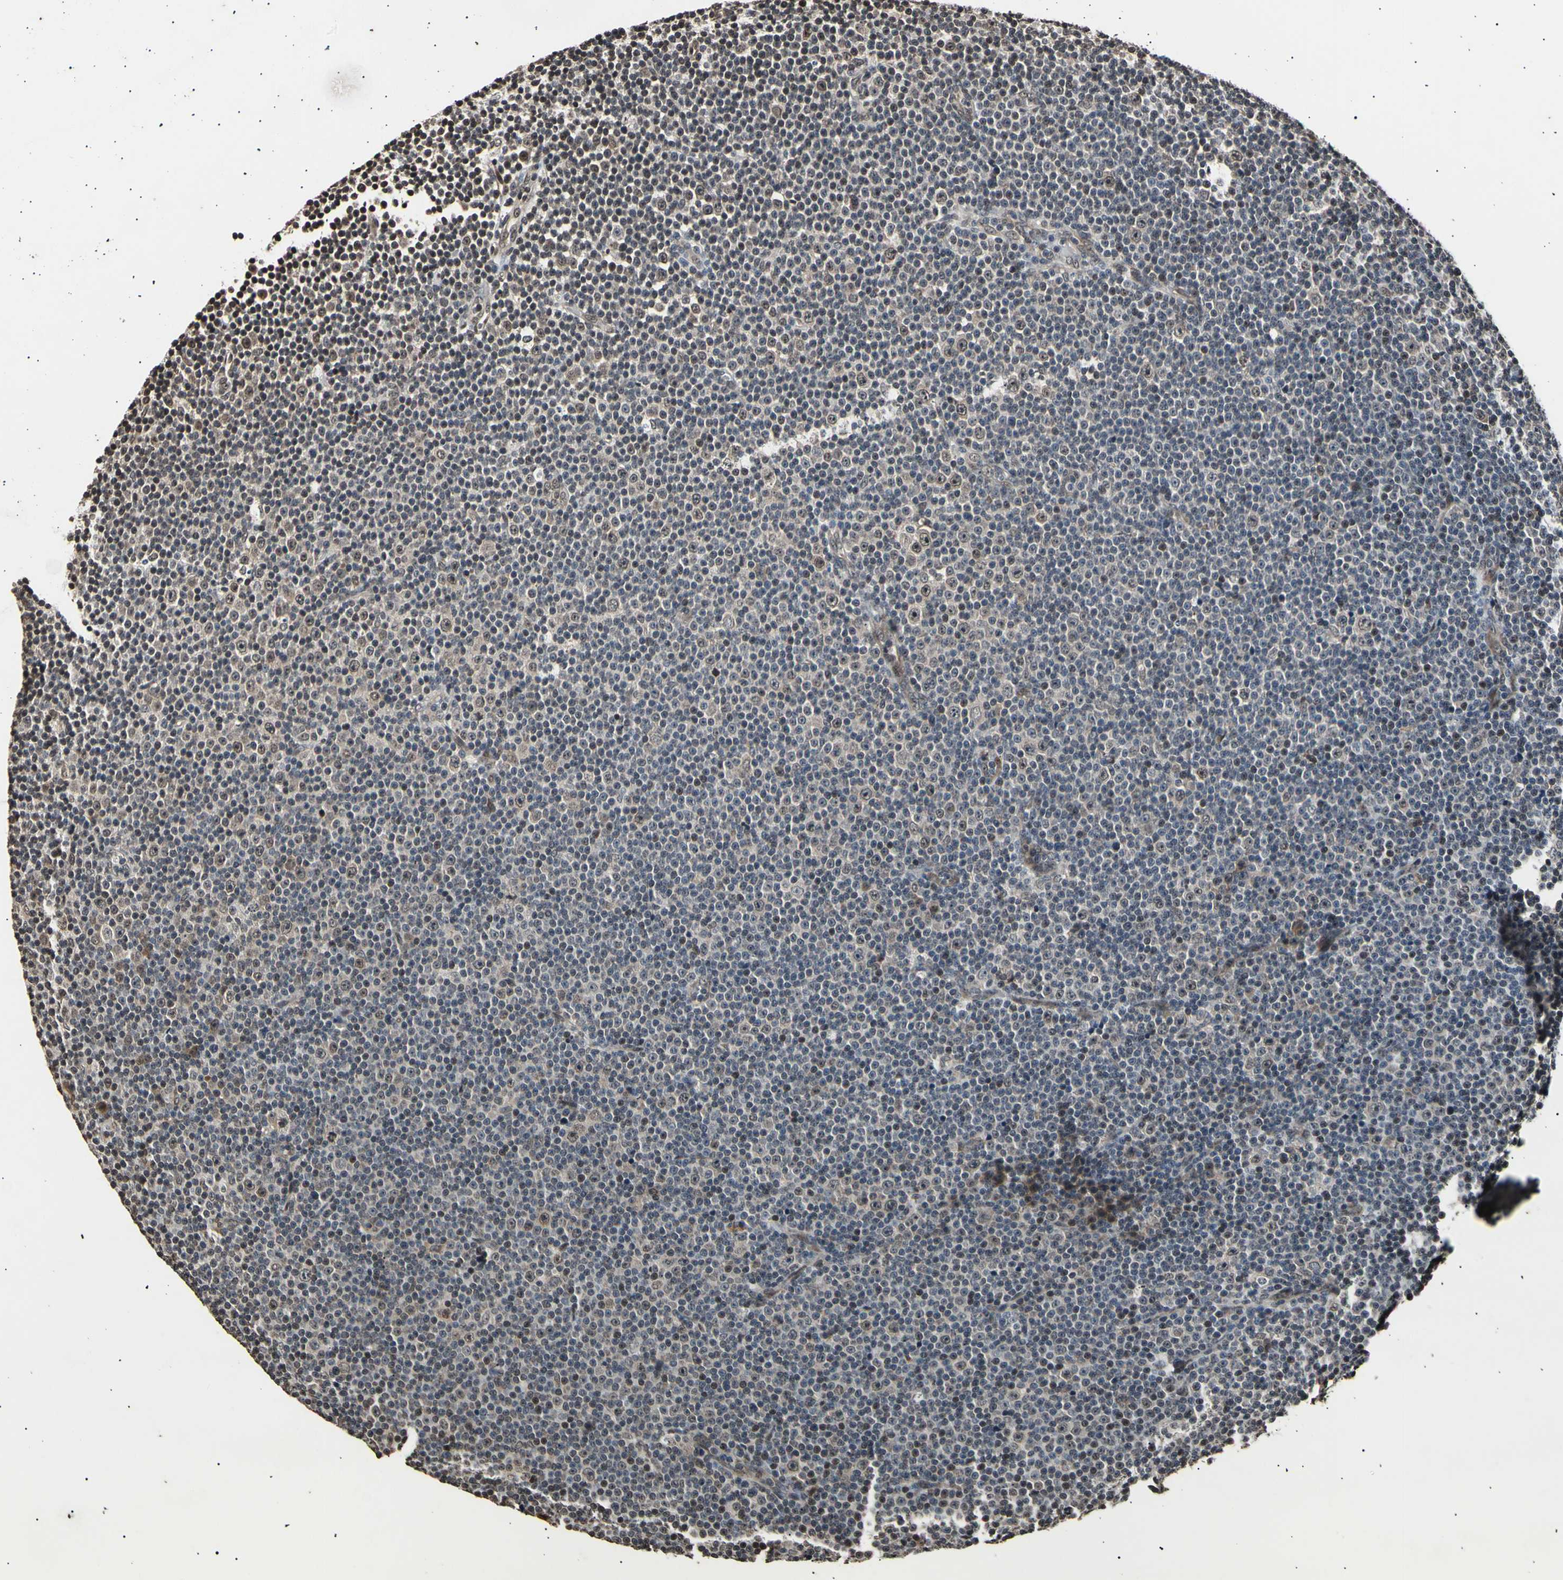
{"staining": {"intensity": "weak", "quantity": "25%-75%", "location": "cytoplasmic/membranous,nuclear"}, "tissue": "lymphoma", "cell_type": "Tumor cells", "image_type": "cancer", "snomed": [{"axis": "morphology", "description": "Malignant lymphoma, non-Hodgkin's type, Low grade"}, {"axis": "topography", "description": "Lymph node"}], "caption": "Malignant lymphoma, non-Hodgkin's type (low-grade) stained with a brown dye exhibits weak cytoplasmic/membranous and nuclear positive staining in about 25%-75% of tumor cells.", "gene": "ANAPC7", "patient": {"sex": "female", "age": 67}}